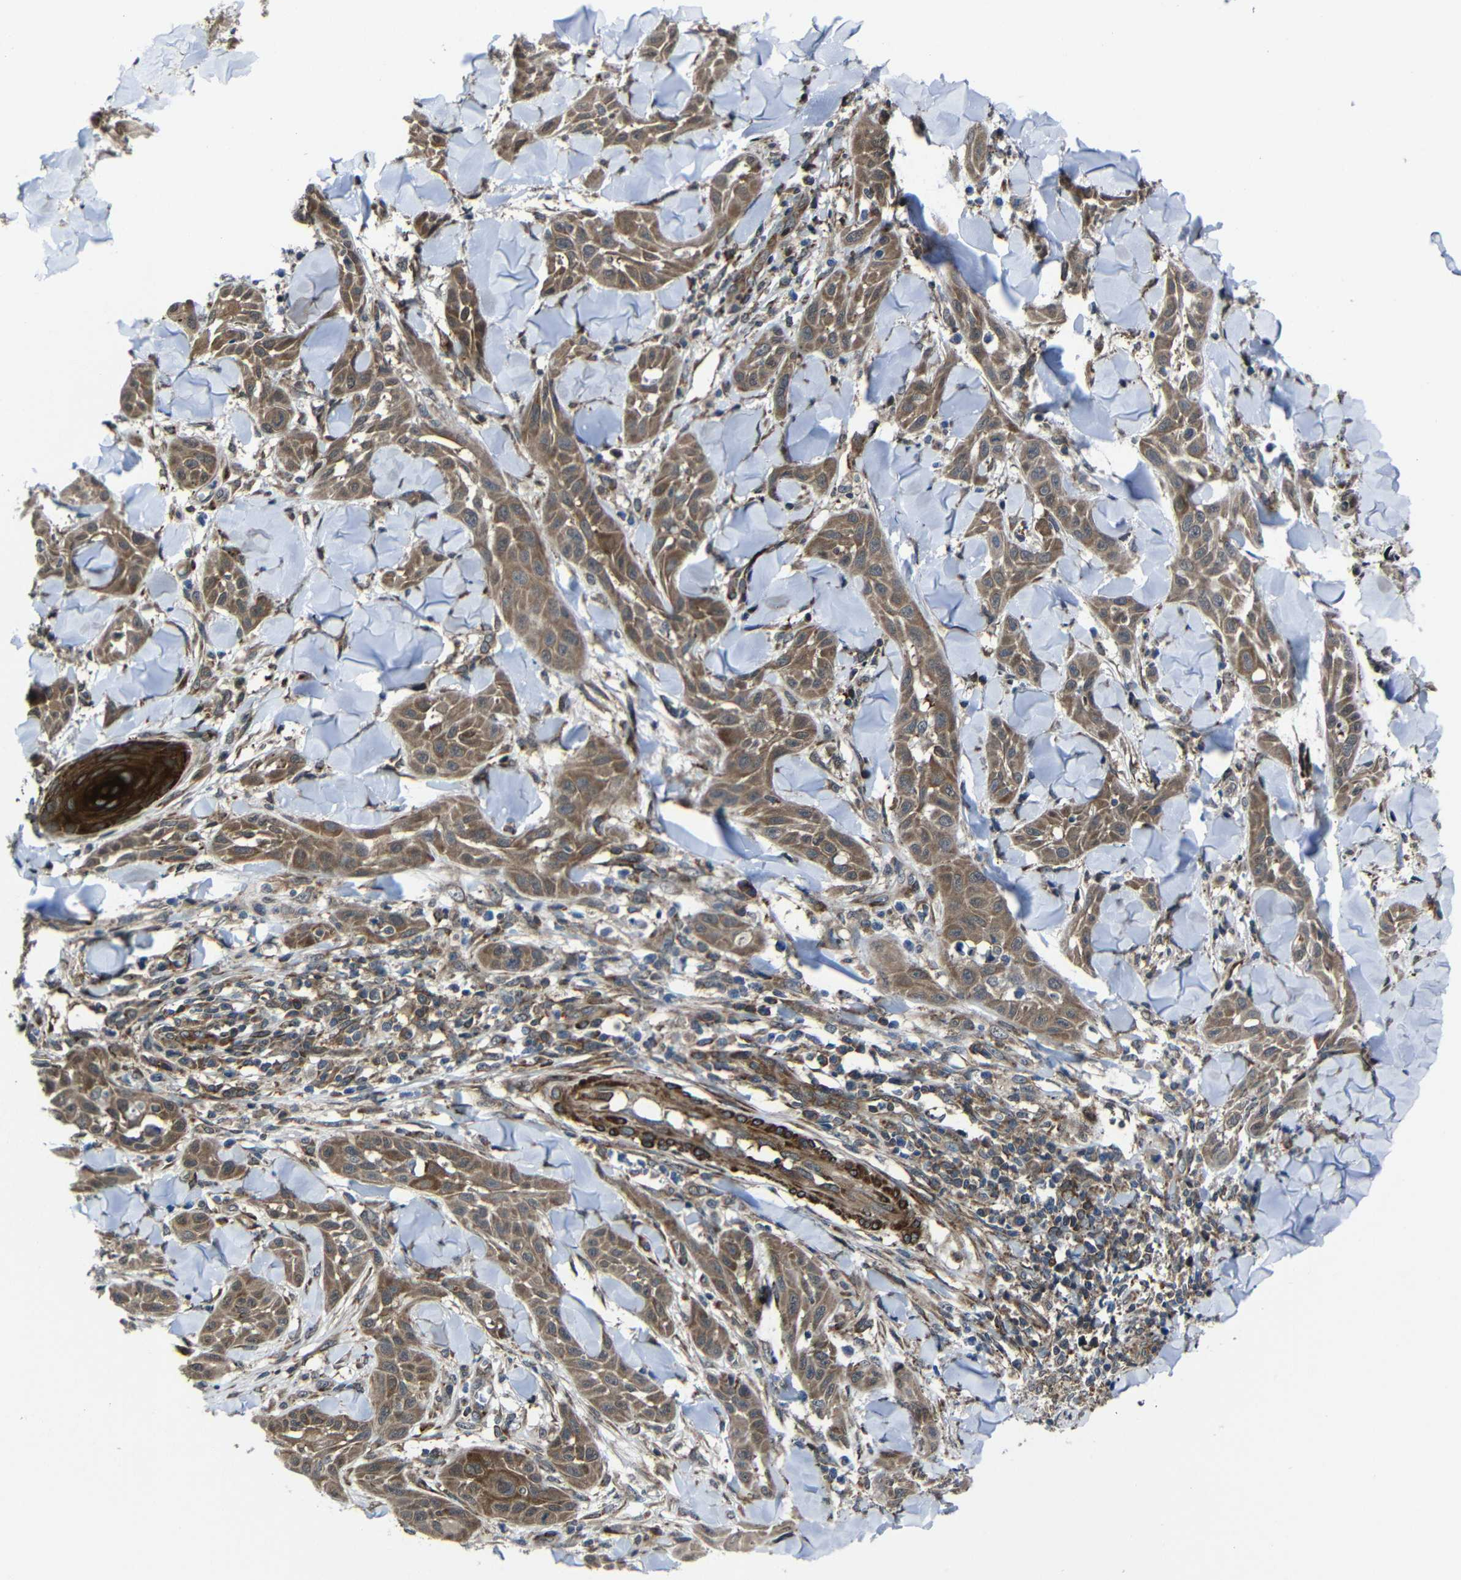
{"staining": {"intensity": "moderate", "quantity": ">75%", "location": "cytoplasmic/membranous"}, "tissue": "skin cancer", "cell_type": "Tumor cells", "image_type": "cancer", "snomed": [{"axis": "morphology", "description": "Squamous cell carcinoma, NOS"}, {"axis": "topography", "description": "Skin"}], "caption": "Squamous cell carcinoma (skin) was stained to show a protein in brown. There is medium levels of moderate cytoplasmic/membranous expression in about >75% of tumor cells.", "gene": "KIAA0513", "patient": {"sex": "male", "age": 24}}